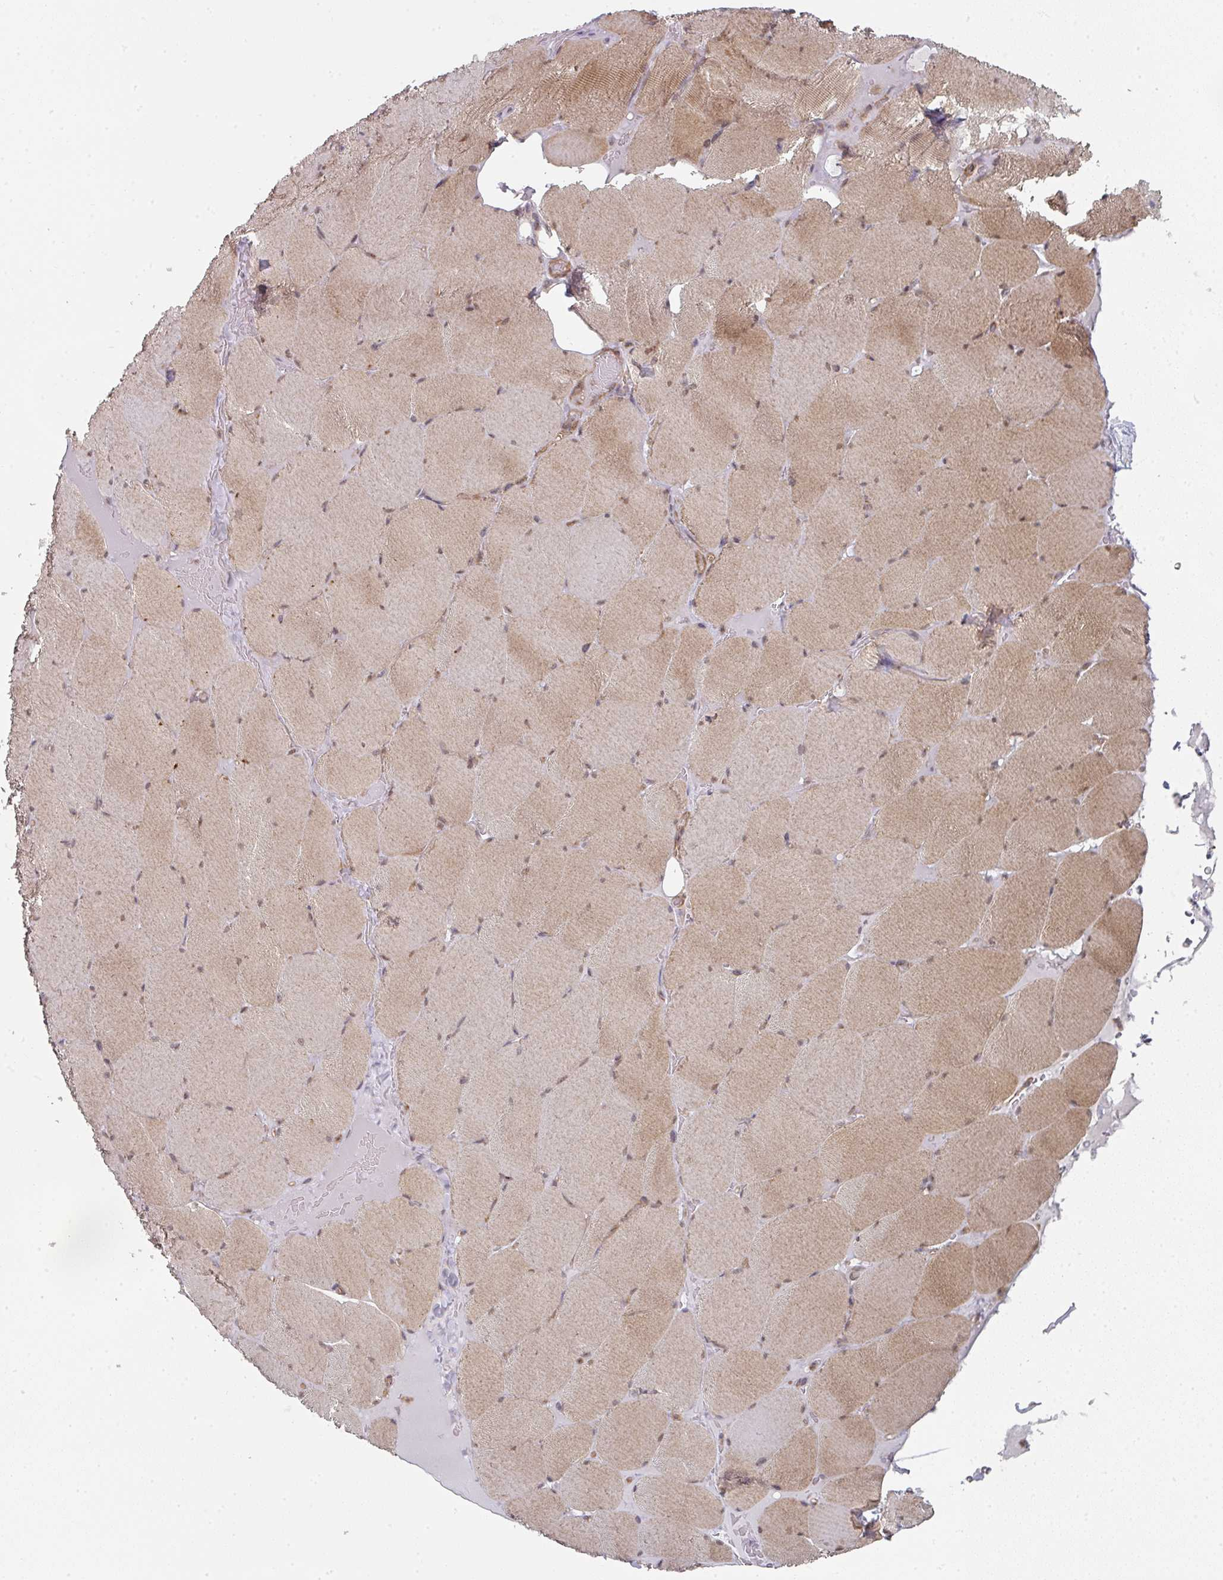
{"staining": {"intensity": "moderate", "quantity": ">75%", "location": "cytoplasmic/membranous,nuclear"}, "tissue": "skeletal muscle", "cell_type": "Myocytes", "image_type": "normal", "snomed": [{"axis": "morphology", "description": "Normal tissue, NOS"}, {"axis": "topography", "description": "Skeletal muscle"}, {"axis": "topography", "description": "Head-Neck"}], "caption": "Unremarkable skeletal muscle demonstrates moderate cytoplasmic/membranous,nuclear staining in approximately >75% of myocytes, visualized by immunohistochemistry. (DAB (3,3'-diaminobenzidine) = brown stain, brightfield microscopy at high magnification).", "gene": "PSME3IP1", "patient": {"sex": "male", "age": 66}}